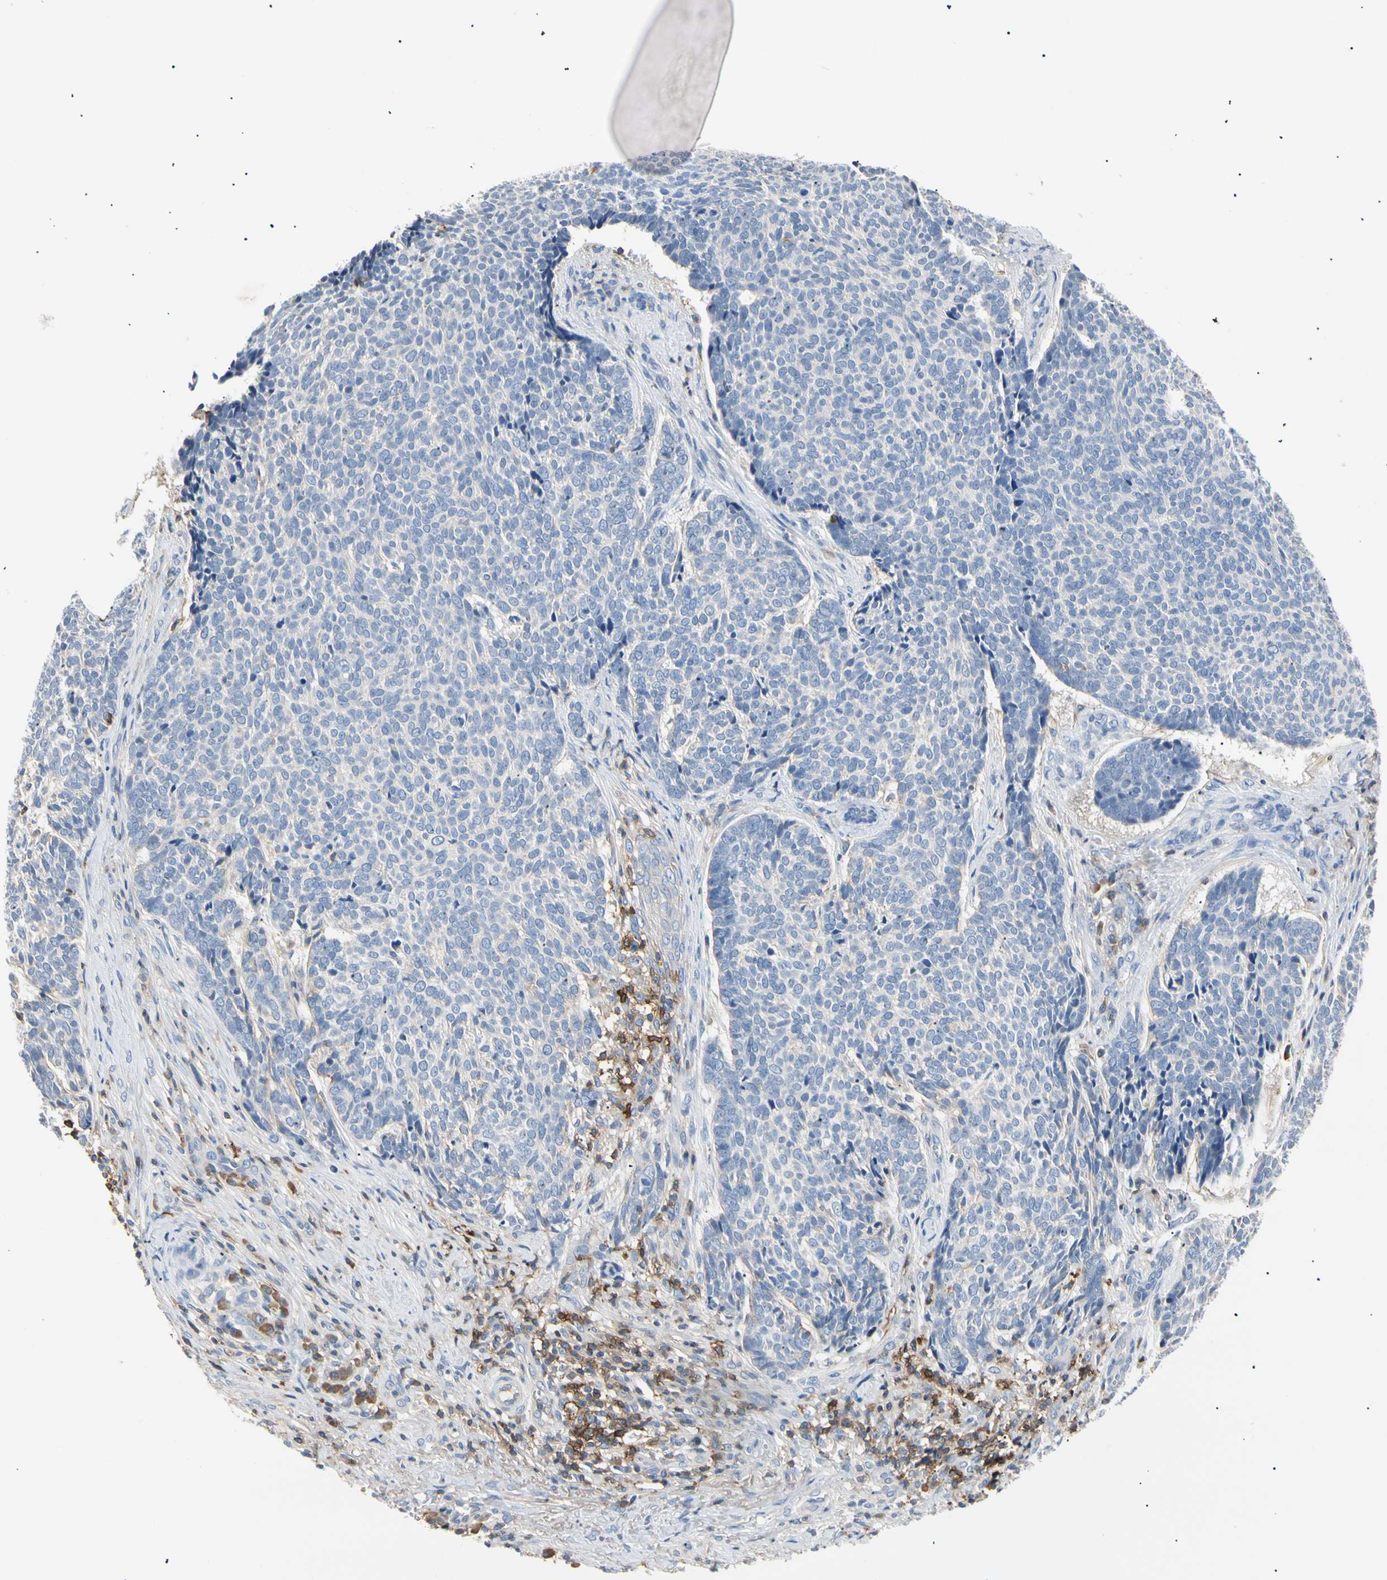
{"staining": {"intensity": "negative", "quantity": "none", "location": "none"}, "tissue": "skin cancer", "cell_type": "Tumor cells", "image_type": "cancer", "snomed": [{"axis": "morphology", "description": "Basal cell carcinoma"}, {"axis": "topography", "description": "Skin"}], "caption": "A high-resolution photomicrograph shows immunohistochemistry staining of skin cancer (basal cell carcinoma), which demonstrates no significant expression in tumor cells.", "gene": "TNFRSF18", "patient": {"sex": "male", "age": 84}}